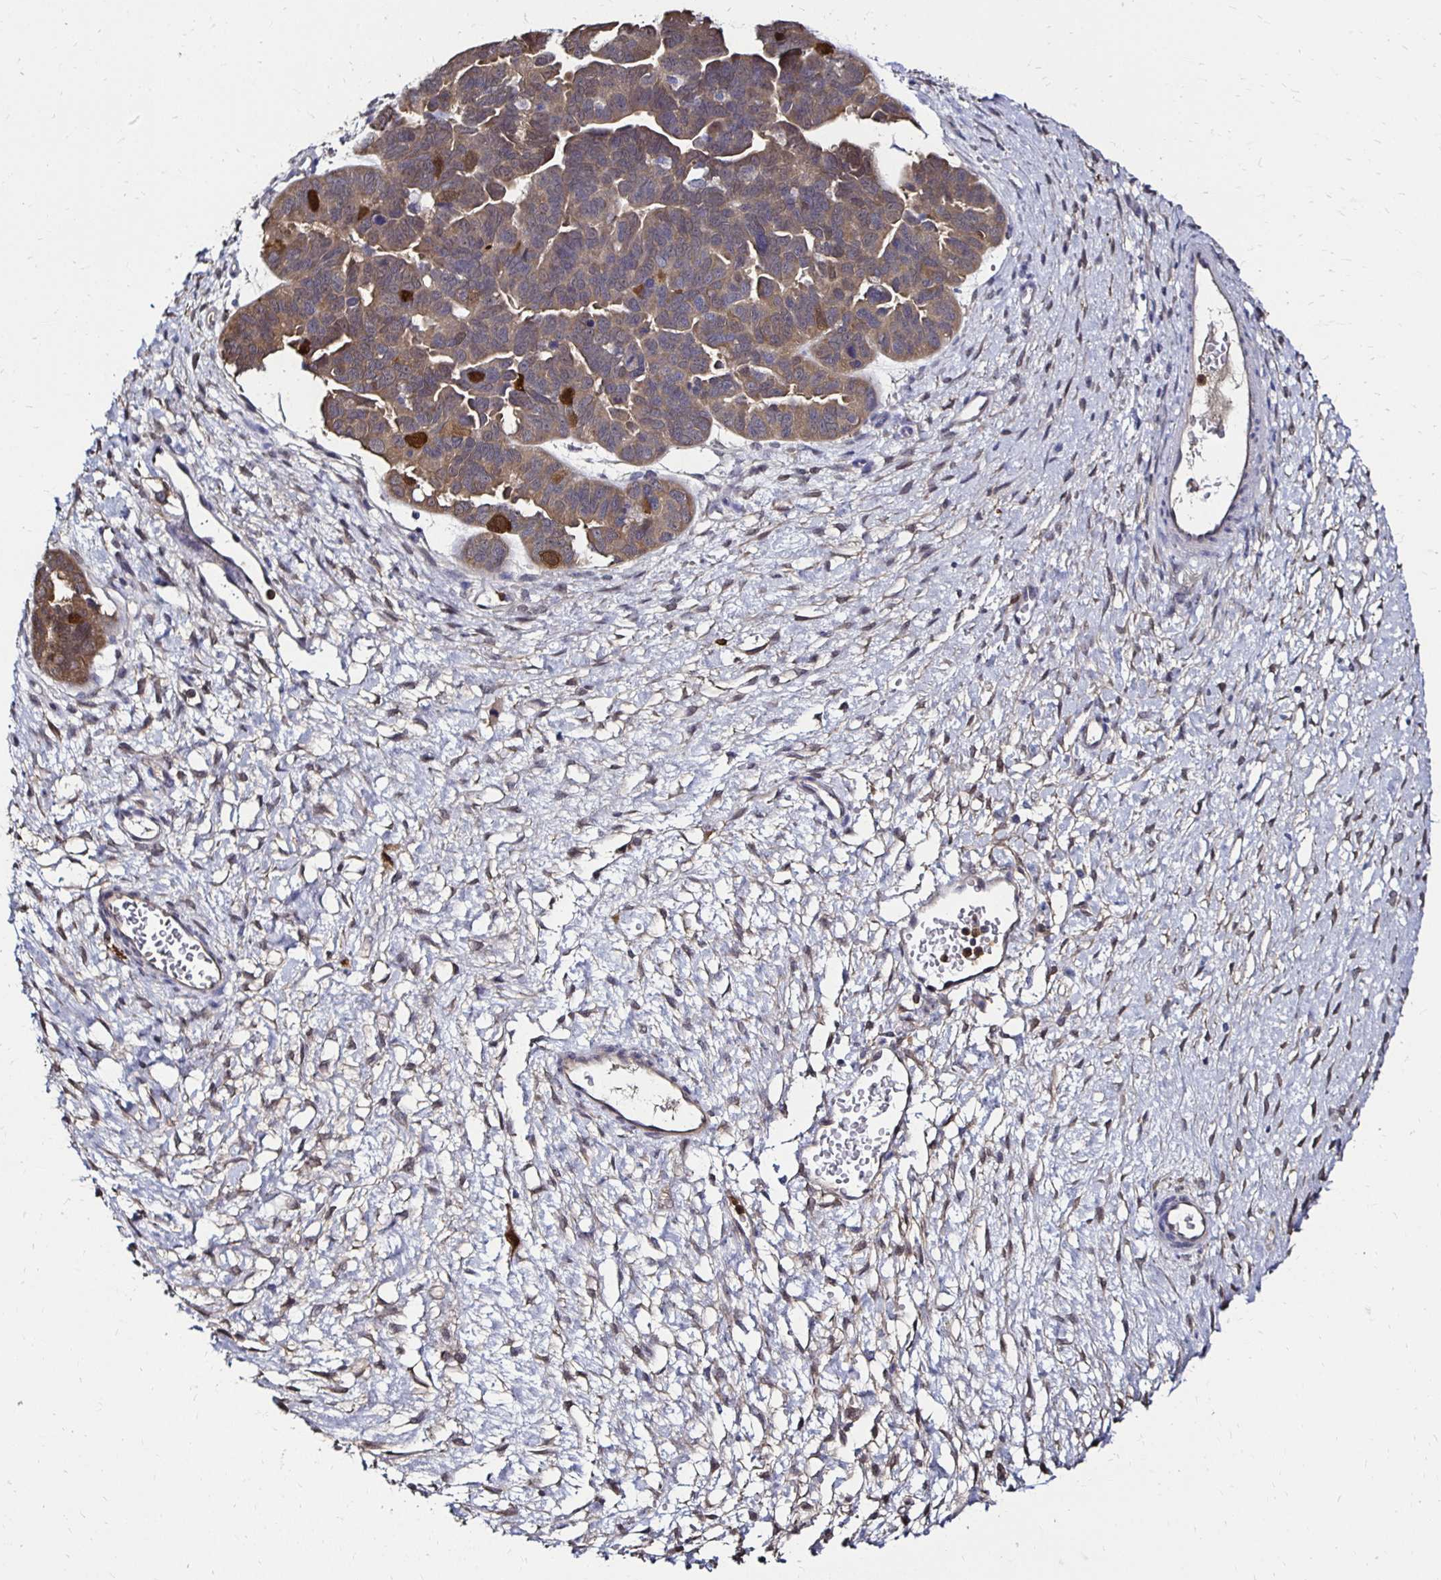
{"staining": {"intensity": "weak", "quantity": ">75%", "location": "cytoplasmic/membranous"}, "tissue": "ovarian cancer", "cell_type": "Tumor cells", "image_type": "cancer", "snomed": [{"axis": "morphology", "description": "Cystadenocarcinoma, serous, NOS"}, {"axis": "topography", "description": "Ovary"}], "caption": "The histopathology image demonstrates immunohistochemical staining of ovarian cancer. There is weak cytoplasmic/membranous positivity is identified in approximately >75% of tumor cells. (brown staining indicates protein expression, while blue staining denotes nuclei).", "gene": "TXN", "patient": {"sex": "female", "age": 64}}